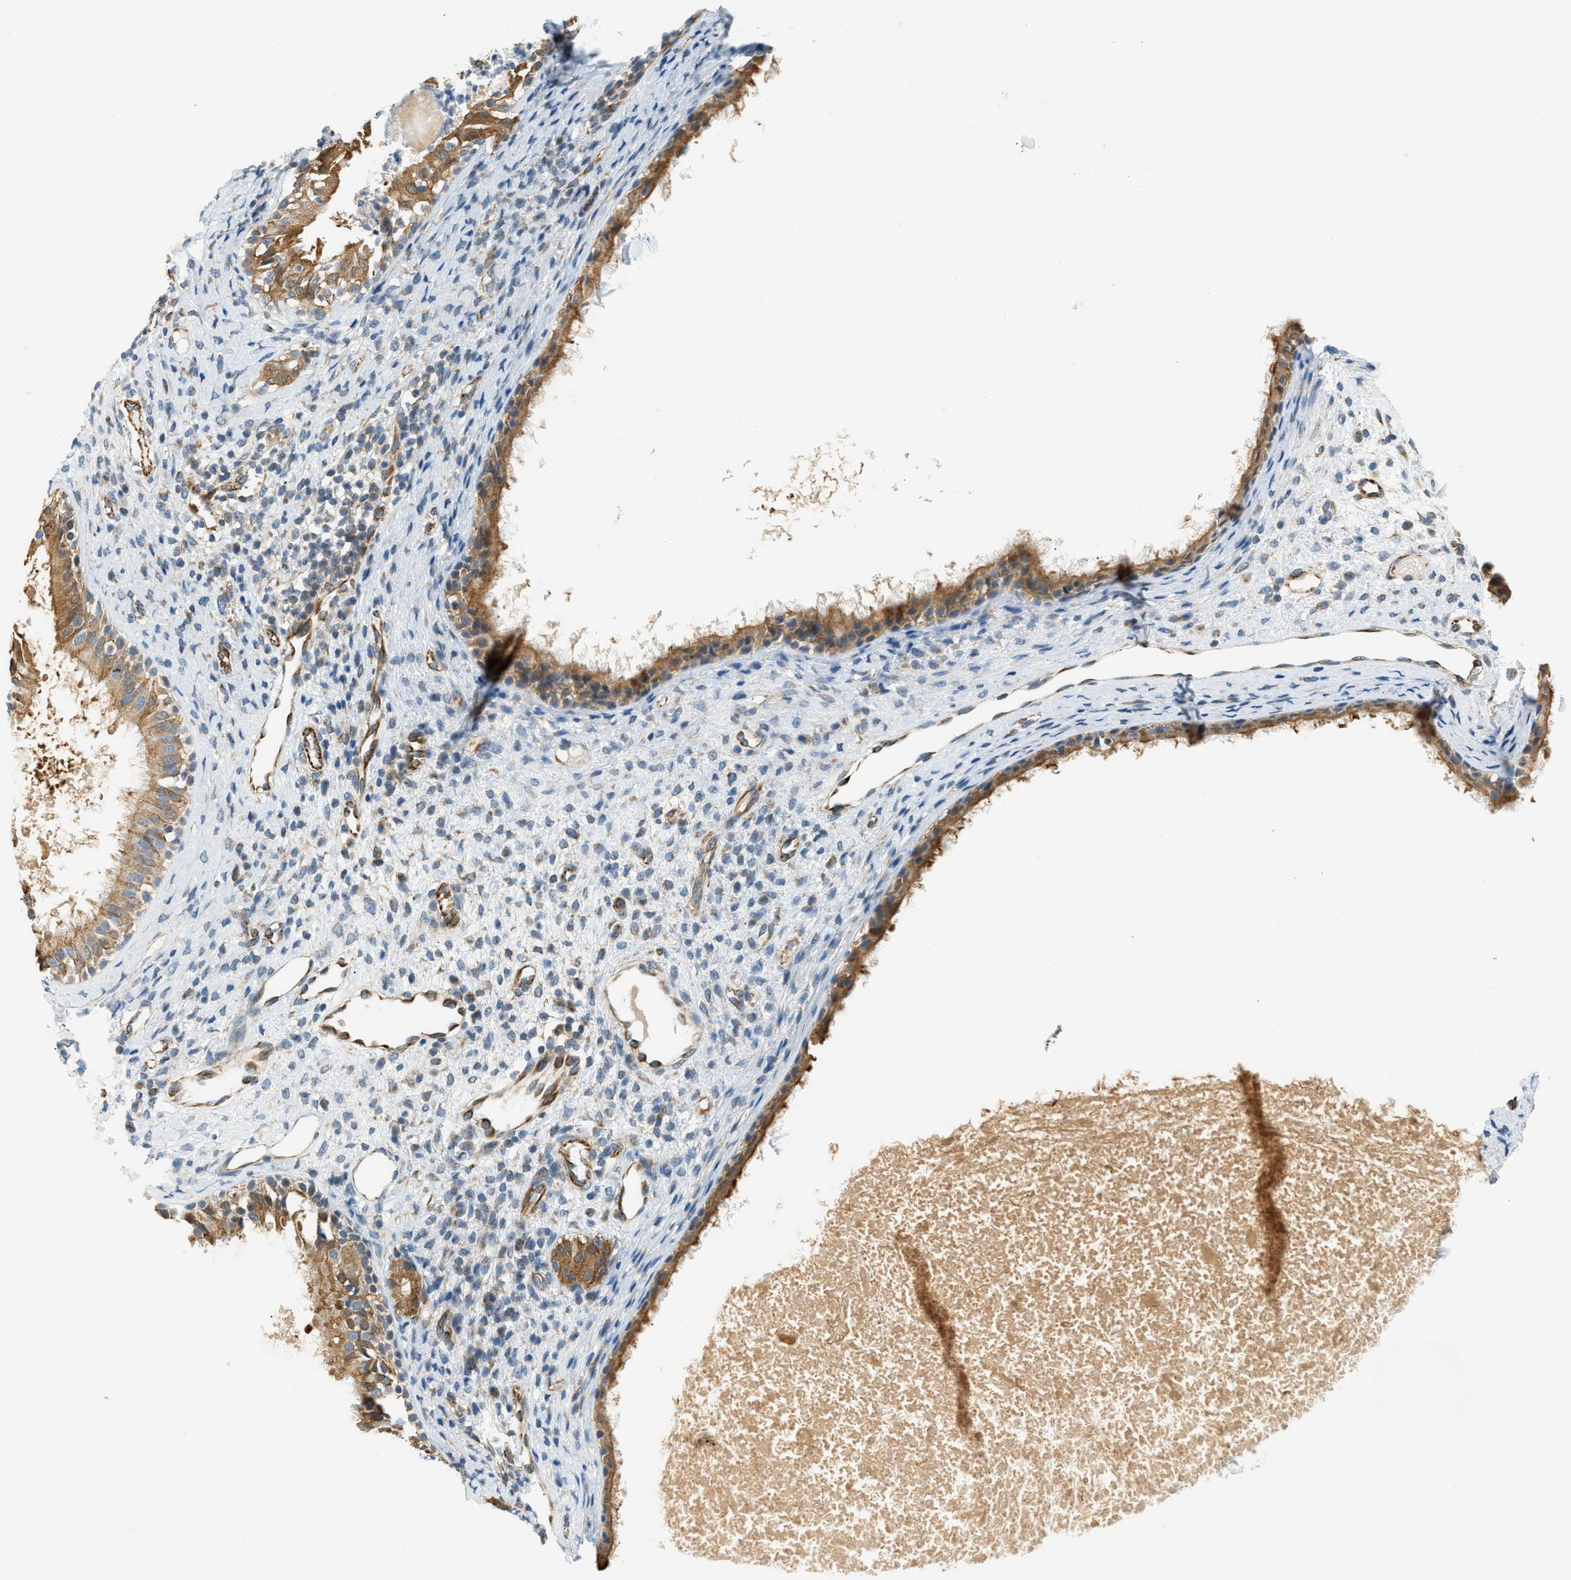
{"staining": {"intensity": "moderate", "quantity": ">75%", "location": "cytoplasmic/membranous"}, "tissue": "nasopharynx", "cell_type": "Respiratory epithelial cells", "image_type": "normal", "snomed": [{"axis": "morphology", "description": "Normal tissue, NOS"}, {"axis": "topography", "description": "Nasopharynx"}], "caption": "Moderate cytoplasmic/membranous expression is appreciated in approximately >75% of respiratory epithelial cells in unremarkable nasopharynx.", "gene": "PIGG", "patient": {"sex": "male", "age": 22}}